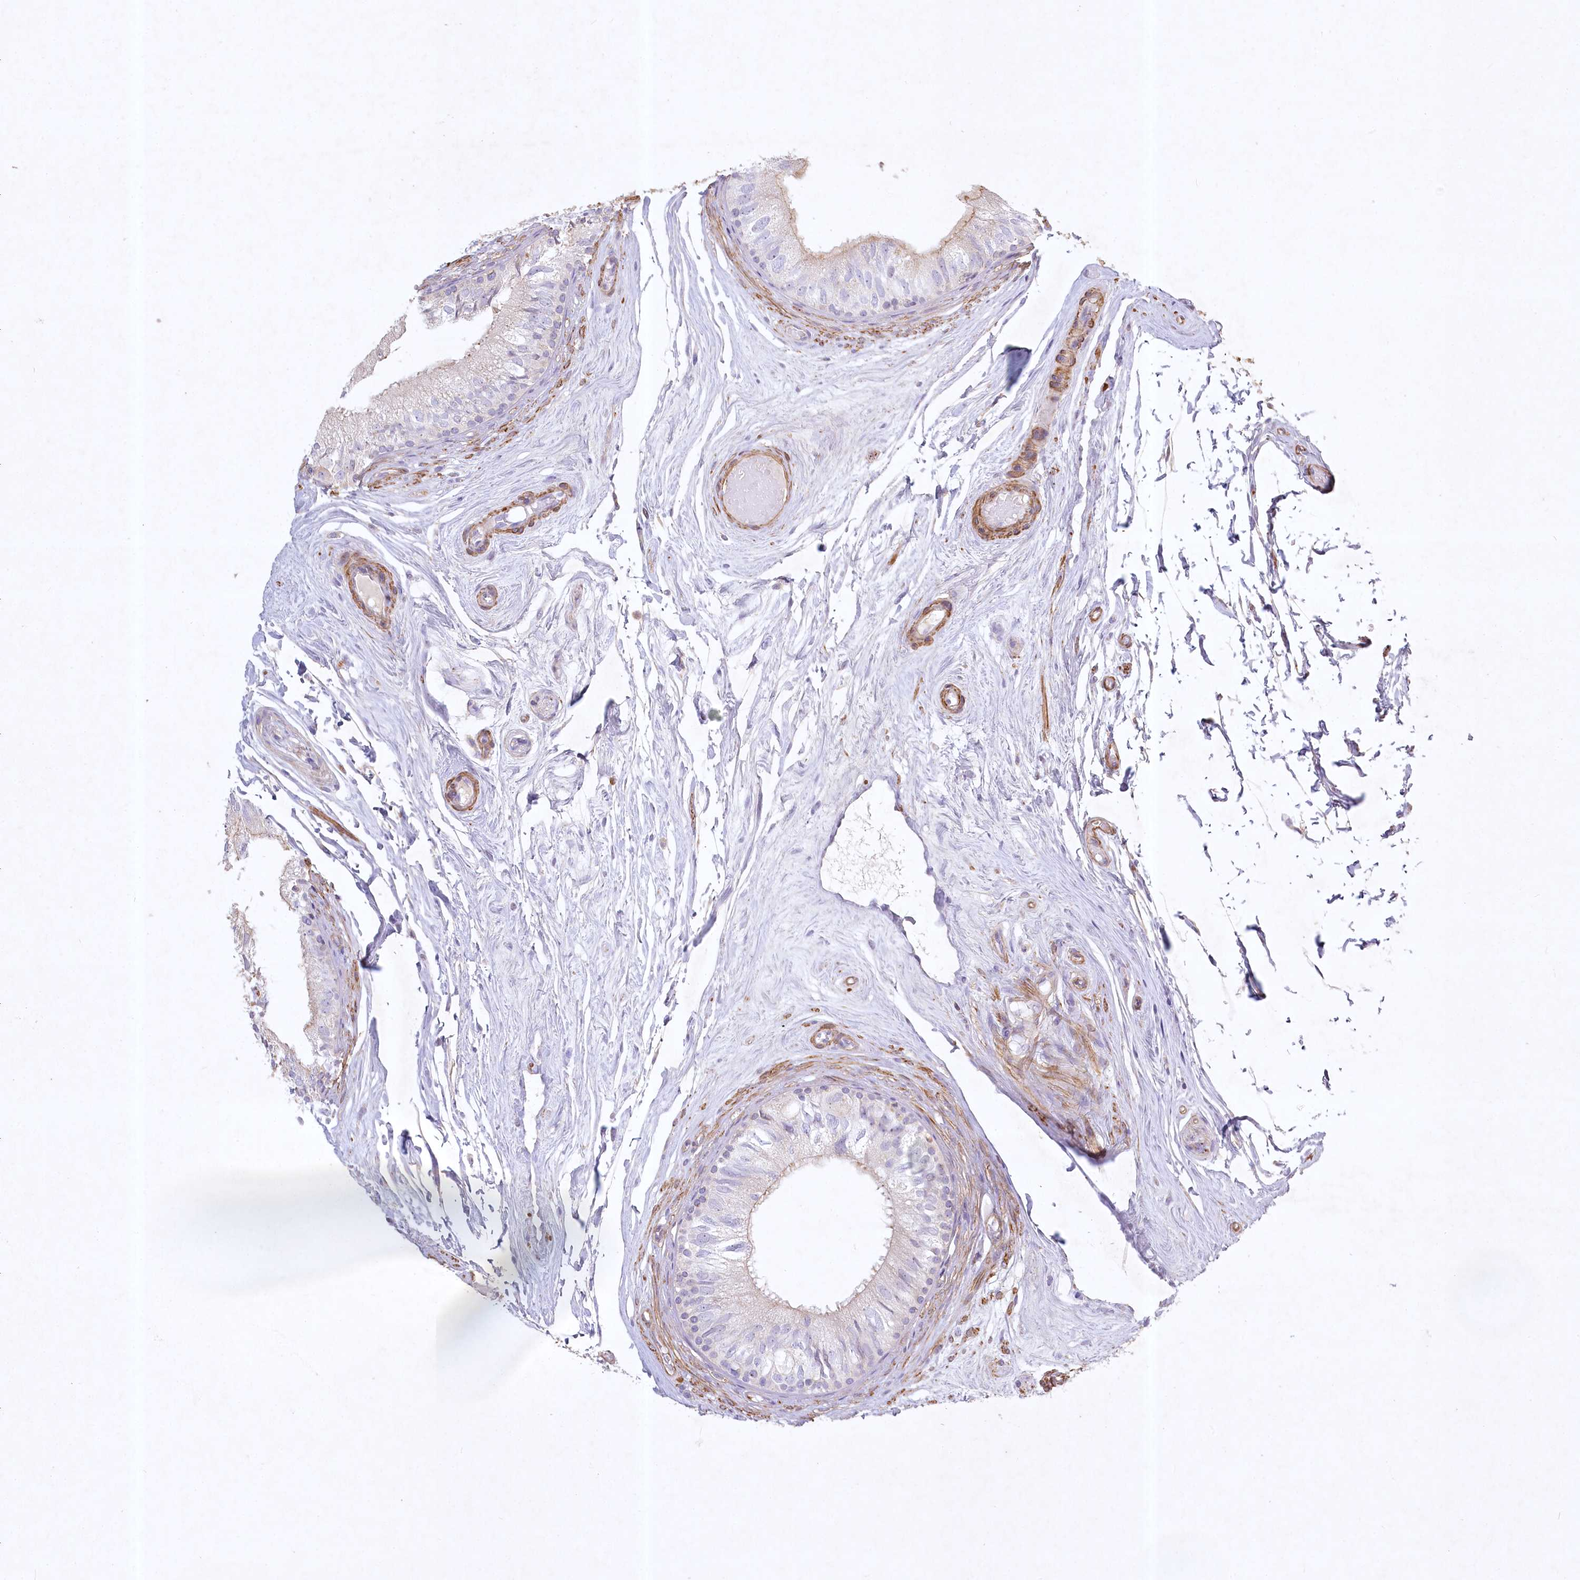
{"staining": {"intensity": "moderate", "quantity": "25%-75%", "location": "cytoplasmic/membranous"}, "tissue": "epididymis", "cell_type": "Glandular cells", "image_type": "normal", "snomed": [{"axis": "morphology", "description": "Normal tissue, NOS"}, {"axis": "topography", "description": "Epididymis"}], "caption": "A medium amount of moderate cytoplasmic/membranous staining is appreciated in approximately 25%-75% of glandular cells in unremarkable epididymis. The protein is shown in brown color, while the nuclei are stained blue.", "gene": "INPP4B", "patient": {"sex": "male", "age": 79}}